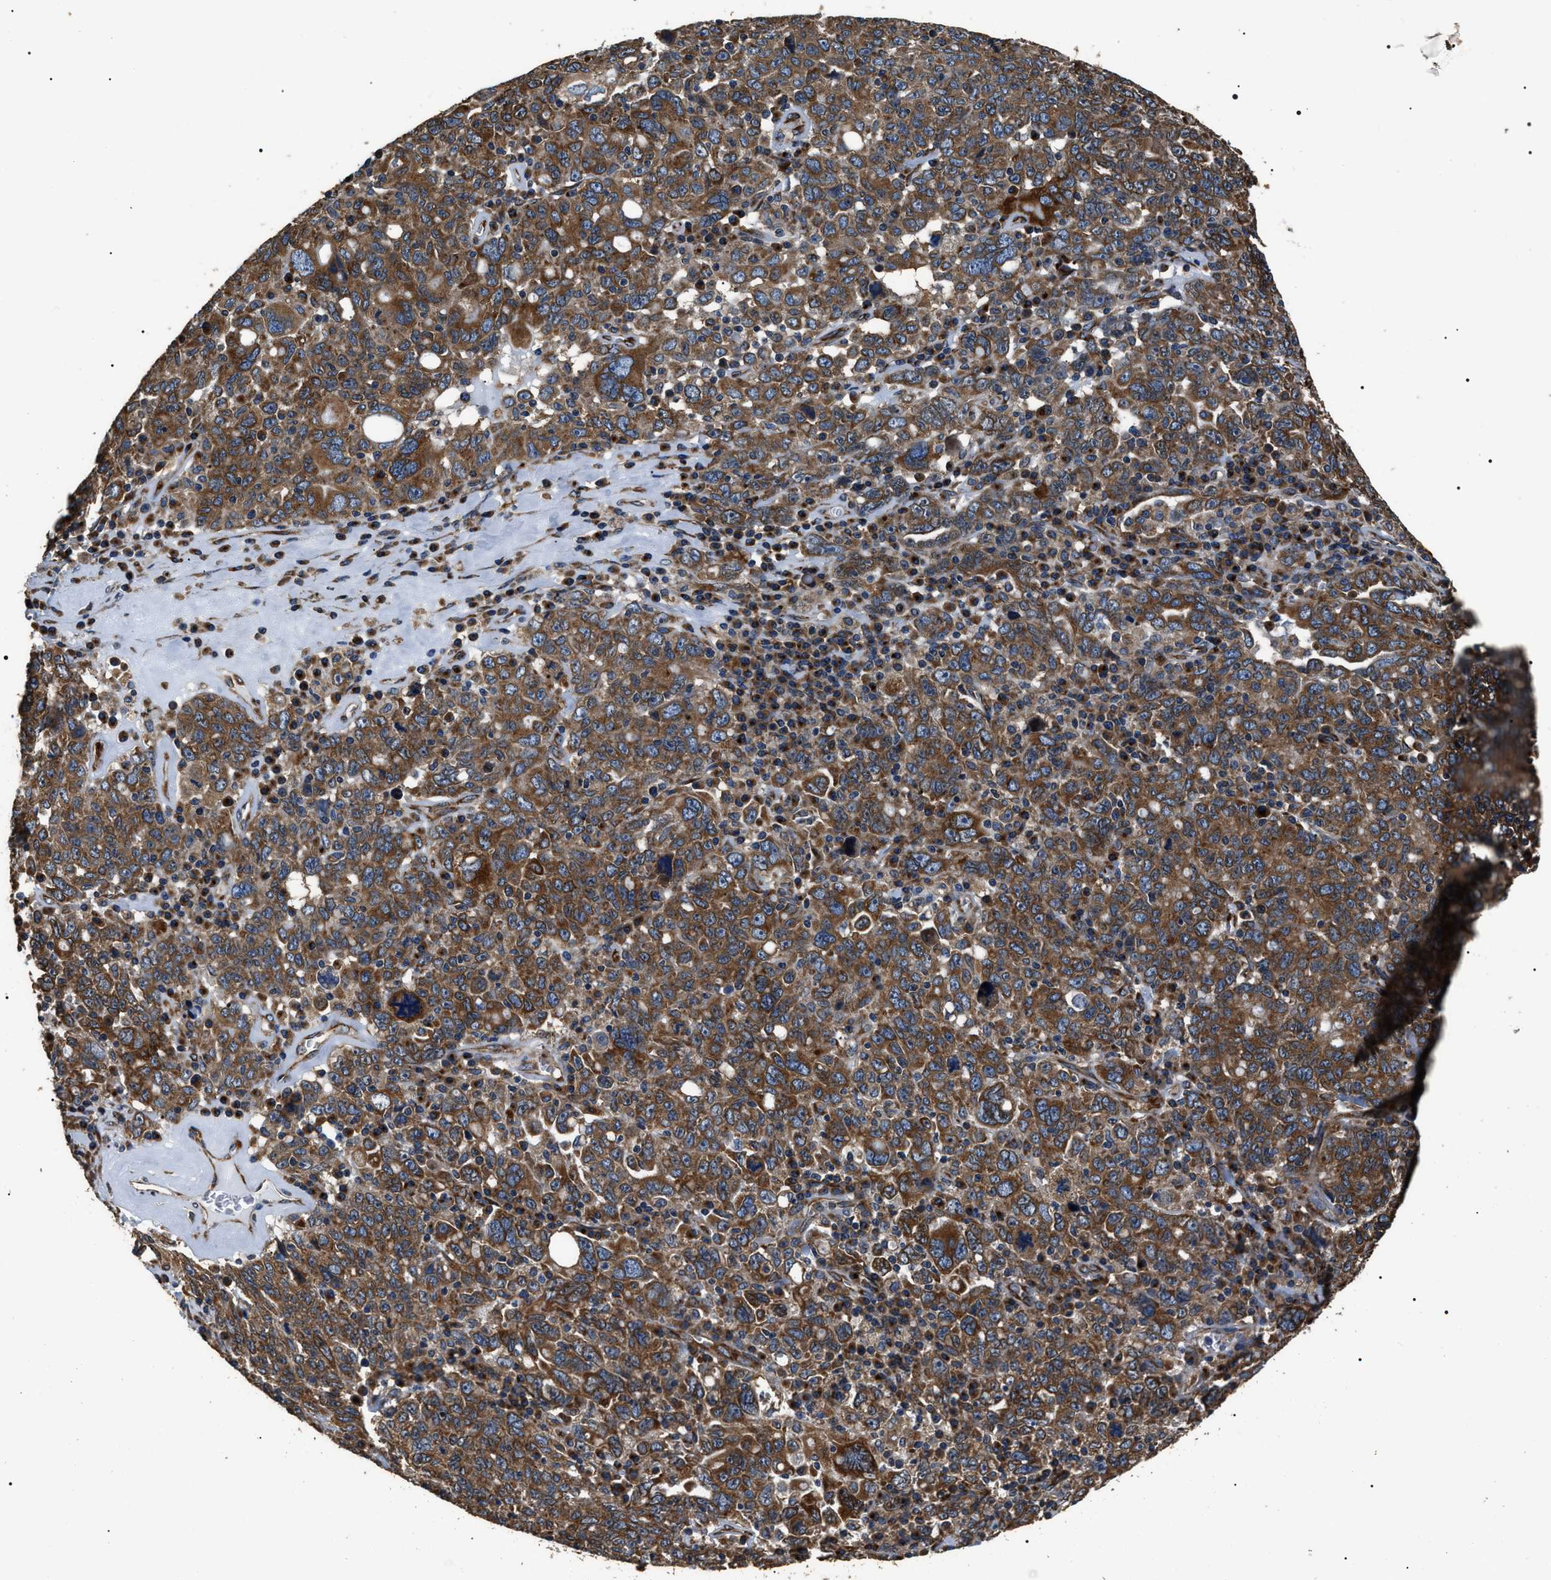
{"staining": {"intensity": "moderate", "quantity": ">75%", "location": "cytoplasmic/membranous"}, "tissue": "ovarian cancer", "cell_type": "Tumor cells", "image_type": "cancer", "snomed": [{"axis": "morphology", "description": "Carcinoma, endometroid"}, {"axis": "topography", "description": "Ovary"}], "caption": "Ovarian cancer (endometroid carcinoma) stained with DAB (3,3'-diaminobenzidine) immunohistochemistry demonstrates medium levels of moderate cytoplasmic/membranous positivity in about >75% of tumor cells. (Brightfield microscopy of DAB IHC at high magnification).", "gene": "KTN1", "patient": {"sex": "female", "age": 62}}